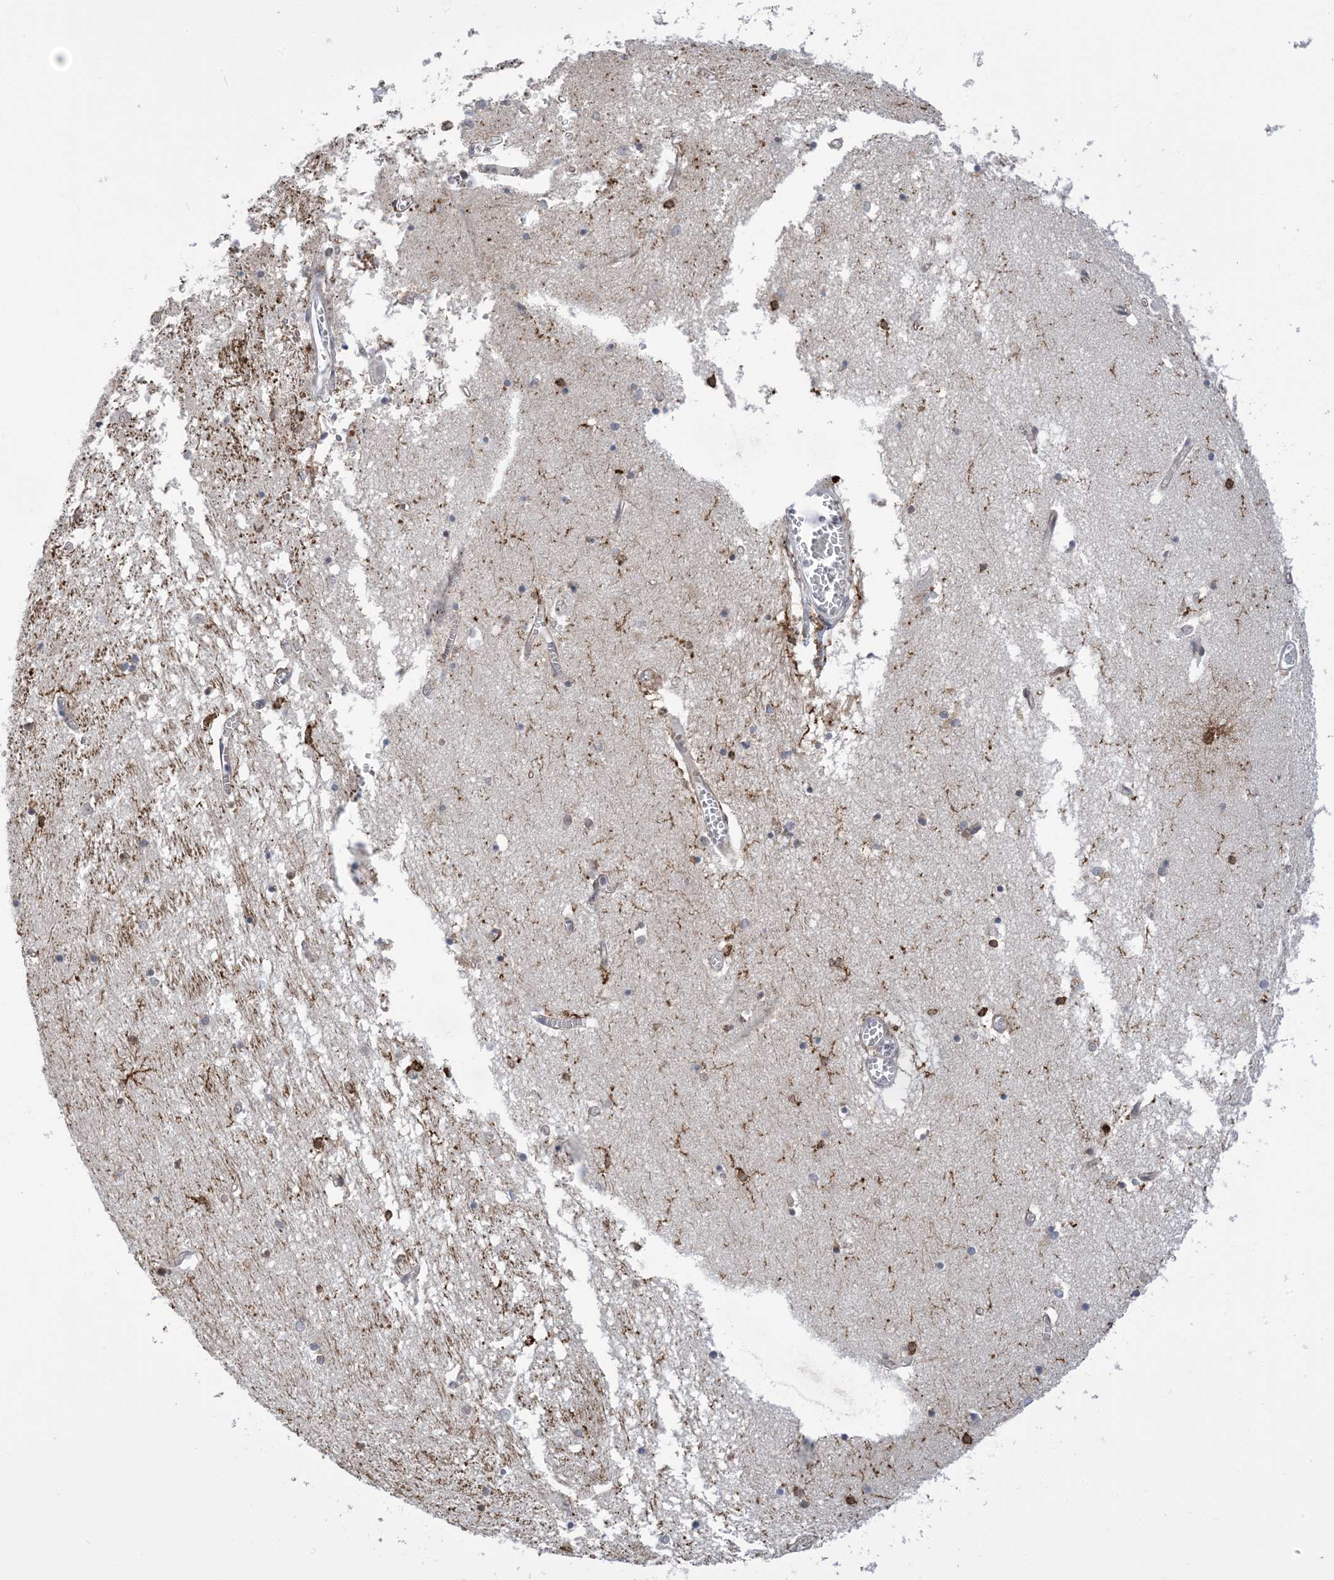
{"staining": {"intensity": "strong", "quantity": "<25%", "location": "cytoplasmic/membranous"}, "tissue": "hippocampus", "cell_type": "Glial cells", "image_type": "normal", "snomed": [{"axis": "morphology", "description": "Normal tissue, NOS"}, {"axis": "topography", "description": "Hippocampus"}], "caption": "Protein analysis of benign hippocampus exhibits strong cytoplasmic/membranous expression in approximately <25% of glial cells.", "gene": "ZNF8", "patient": {"sex": "male", "age": 70}}